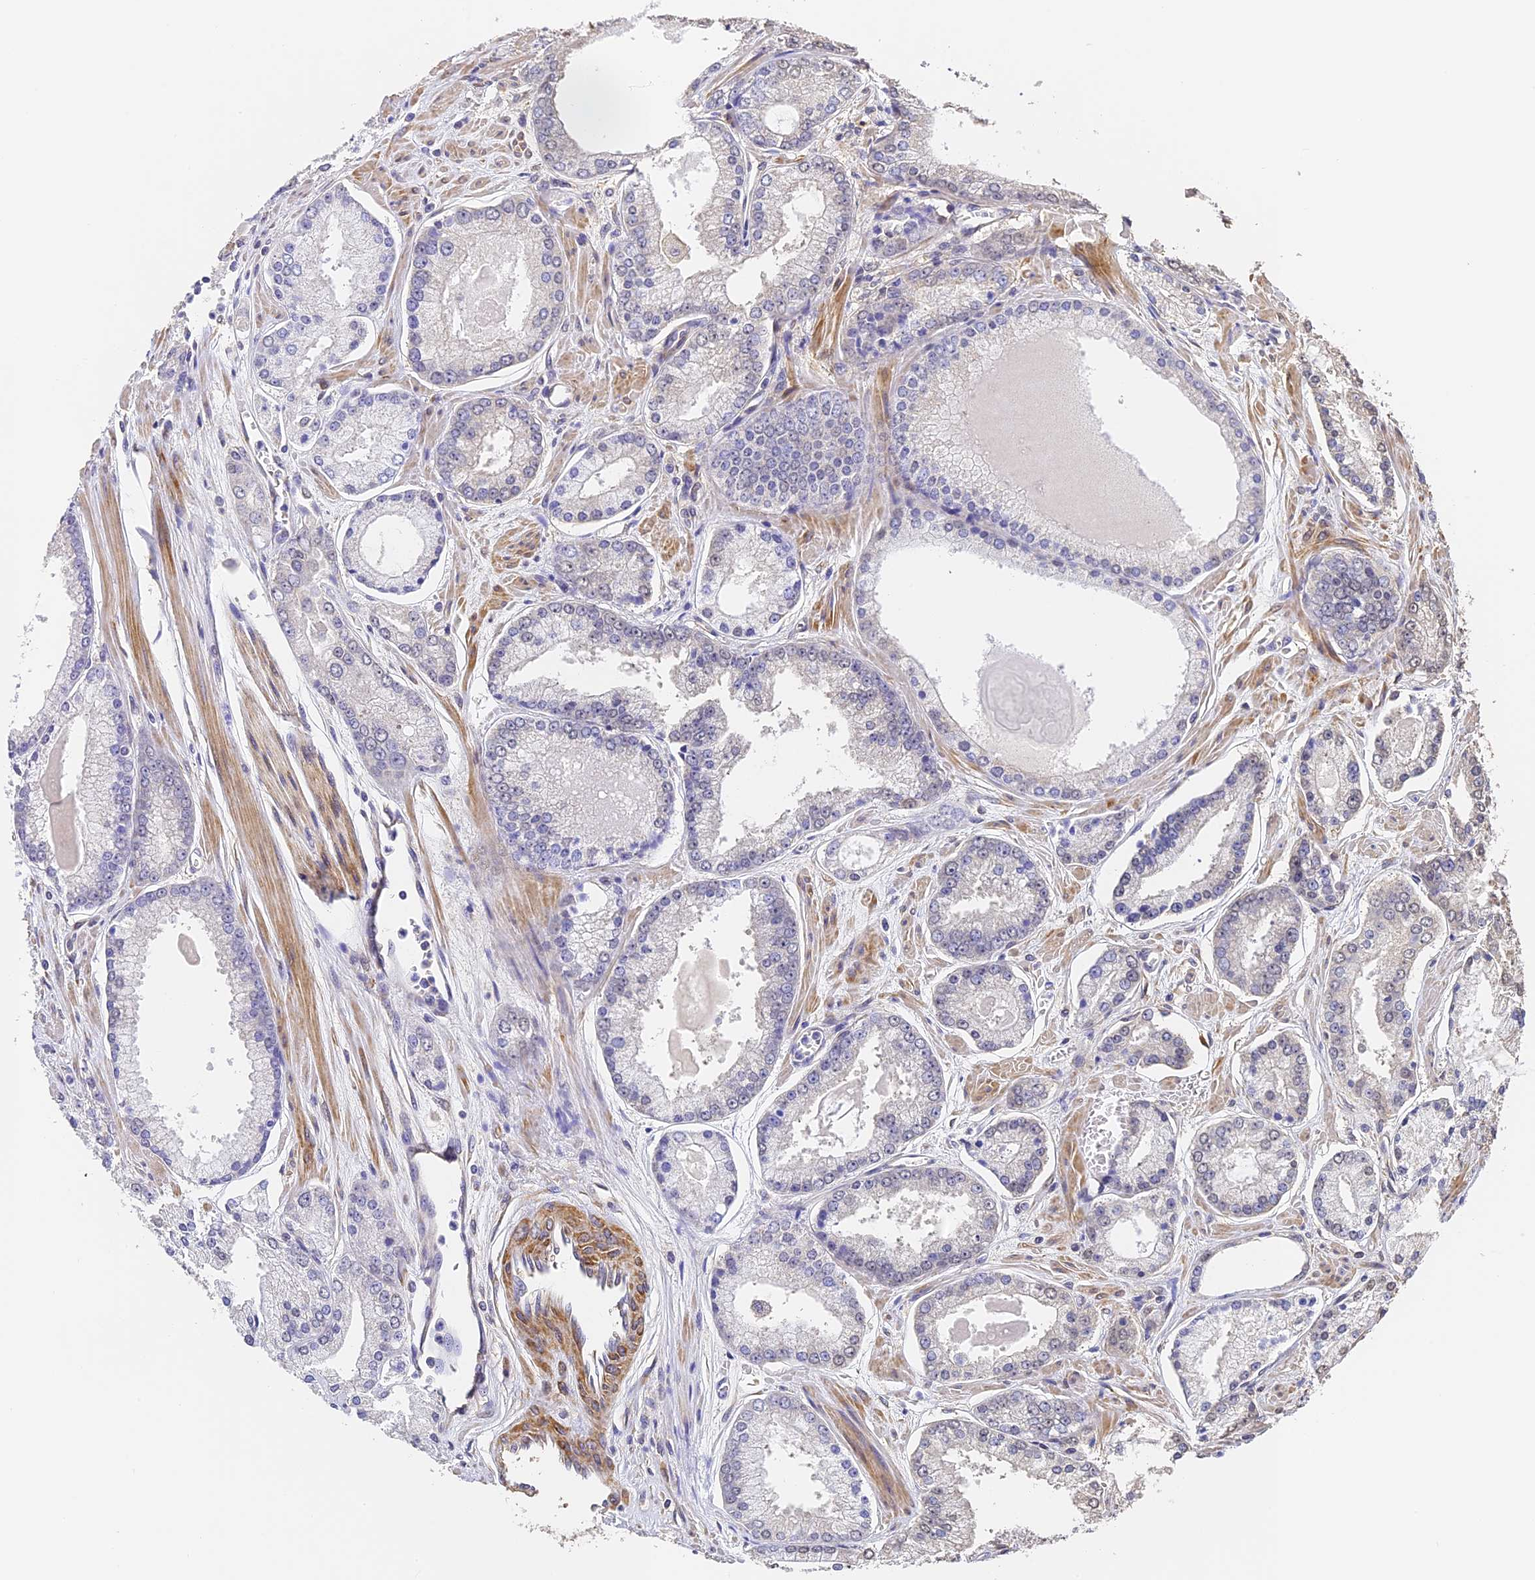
{"staining": {"intensity": "negative", "quantity": "none", "location": "none"}, "tissue": "prostate cancer", "cell_type": "Tumor cells", "image_type": "cancer", "snomed": [{"axis": "morphology", "description": "Adenocarcinoma, Low grade"}, {"axis": "topography", "description": "Prostate"}], "caption": "A histopathology image of prostate cancer (low-grade adenocarcinoma) stained for a protein shows no brown staining in tumor cells.", "gene": "SLC11A1", "patient": {"sex": "male", "age": 54}}